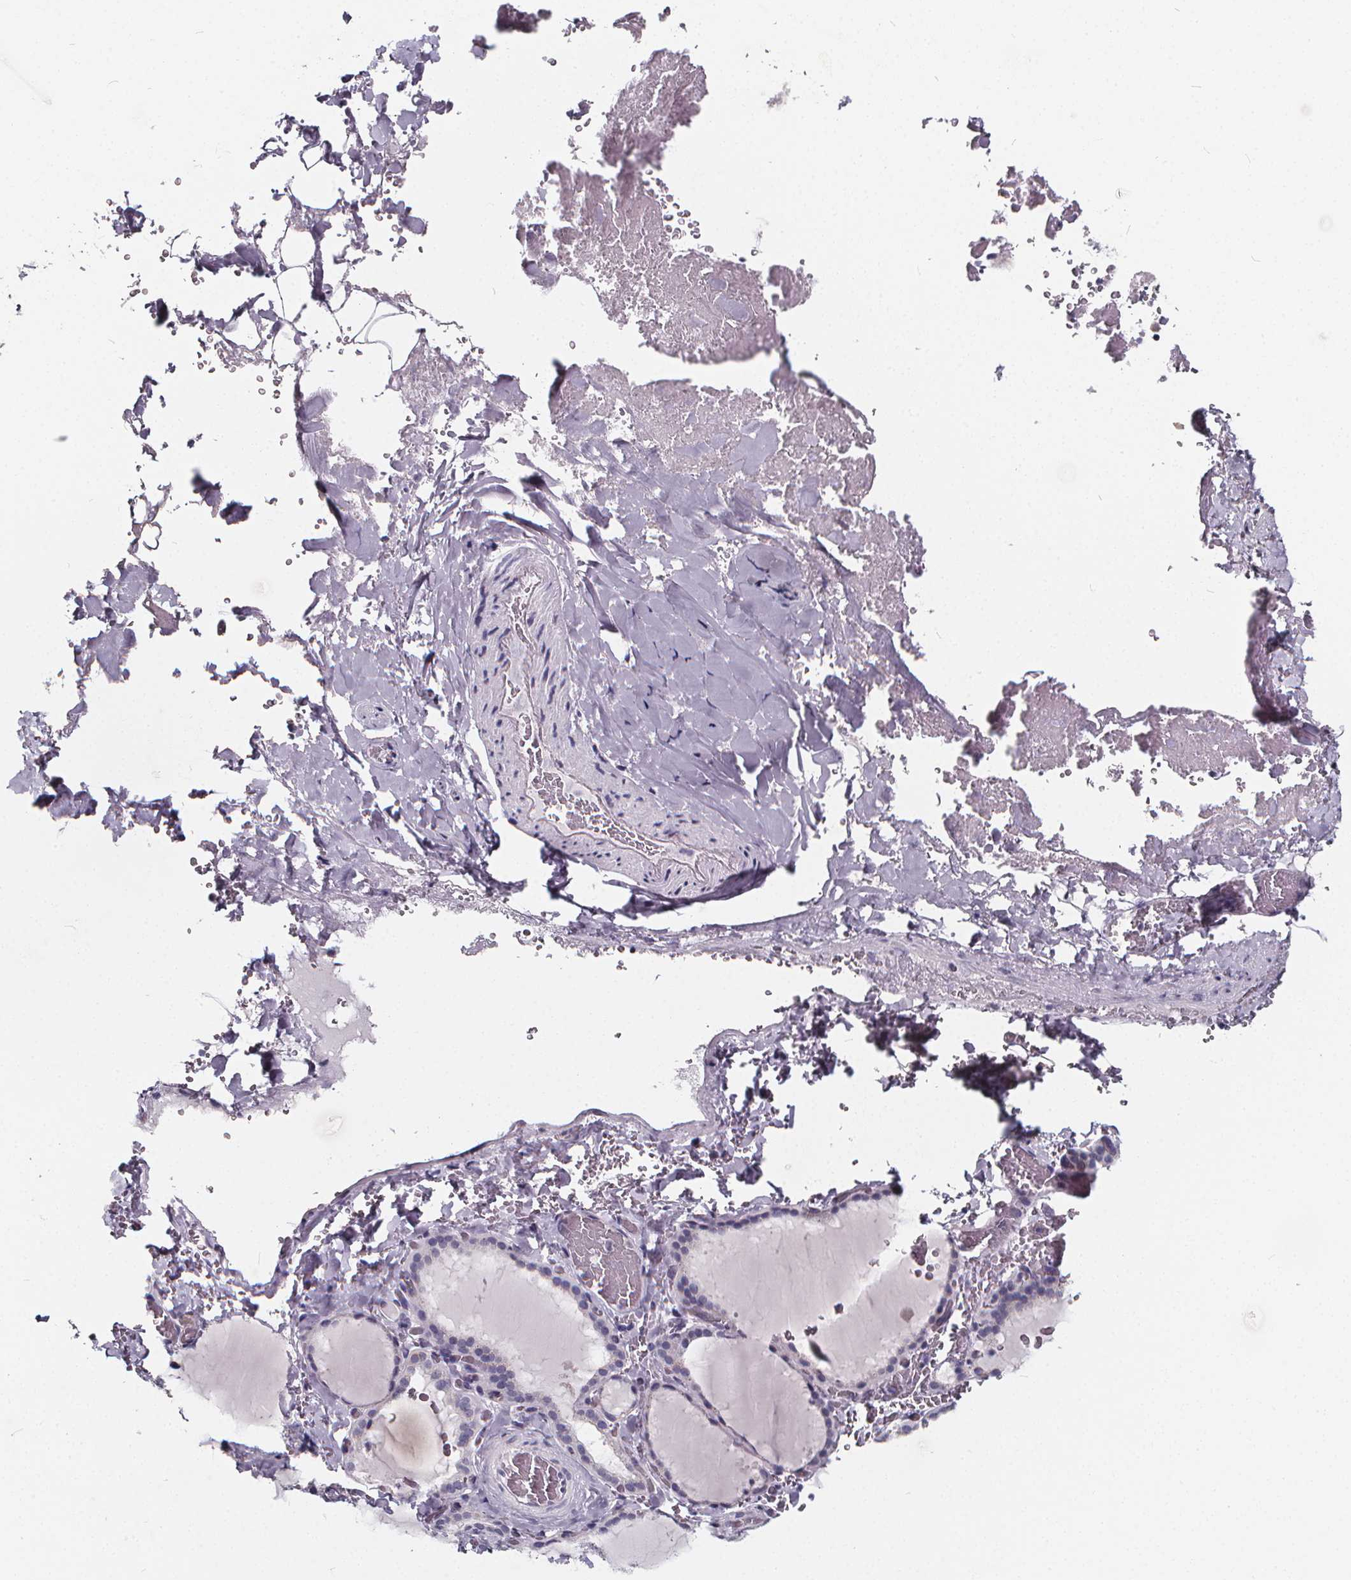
{"staining": {"intensity": "negative", "quantity": "none", "location": "none"}, "tissue": "thyroid gland", "cell_type": "Glandular cells", "image_type": "normal", "snomed": [{"axis": "morphology", "description": "Normal tissue, NOS"}, {"axis": "topography", "description": "Thyroid gland"}], "caption": "Glandular cells show no significant staining in unremarkable thyroid gland. (DAB IHC visualized using brightfield microscopy, high magnification).", "gene": "SPEF2", "patient": {"sex": "female", "age": 22}}